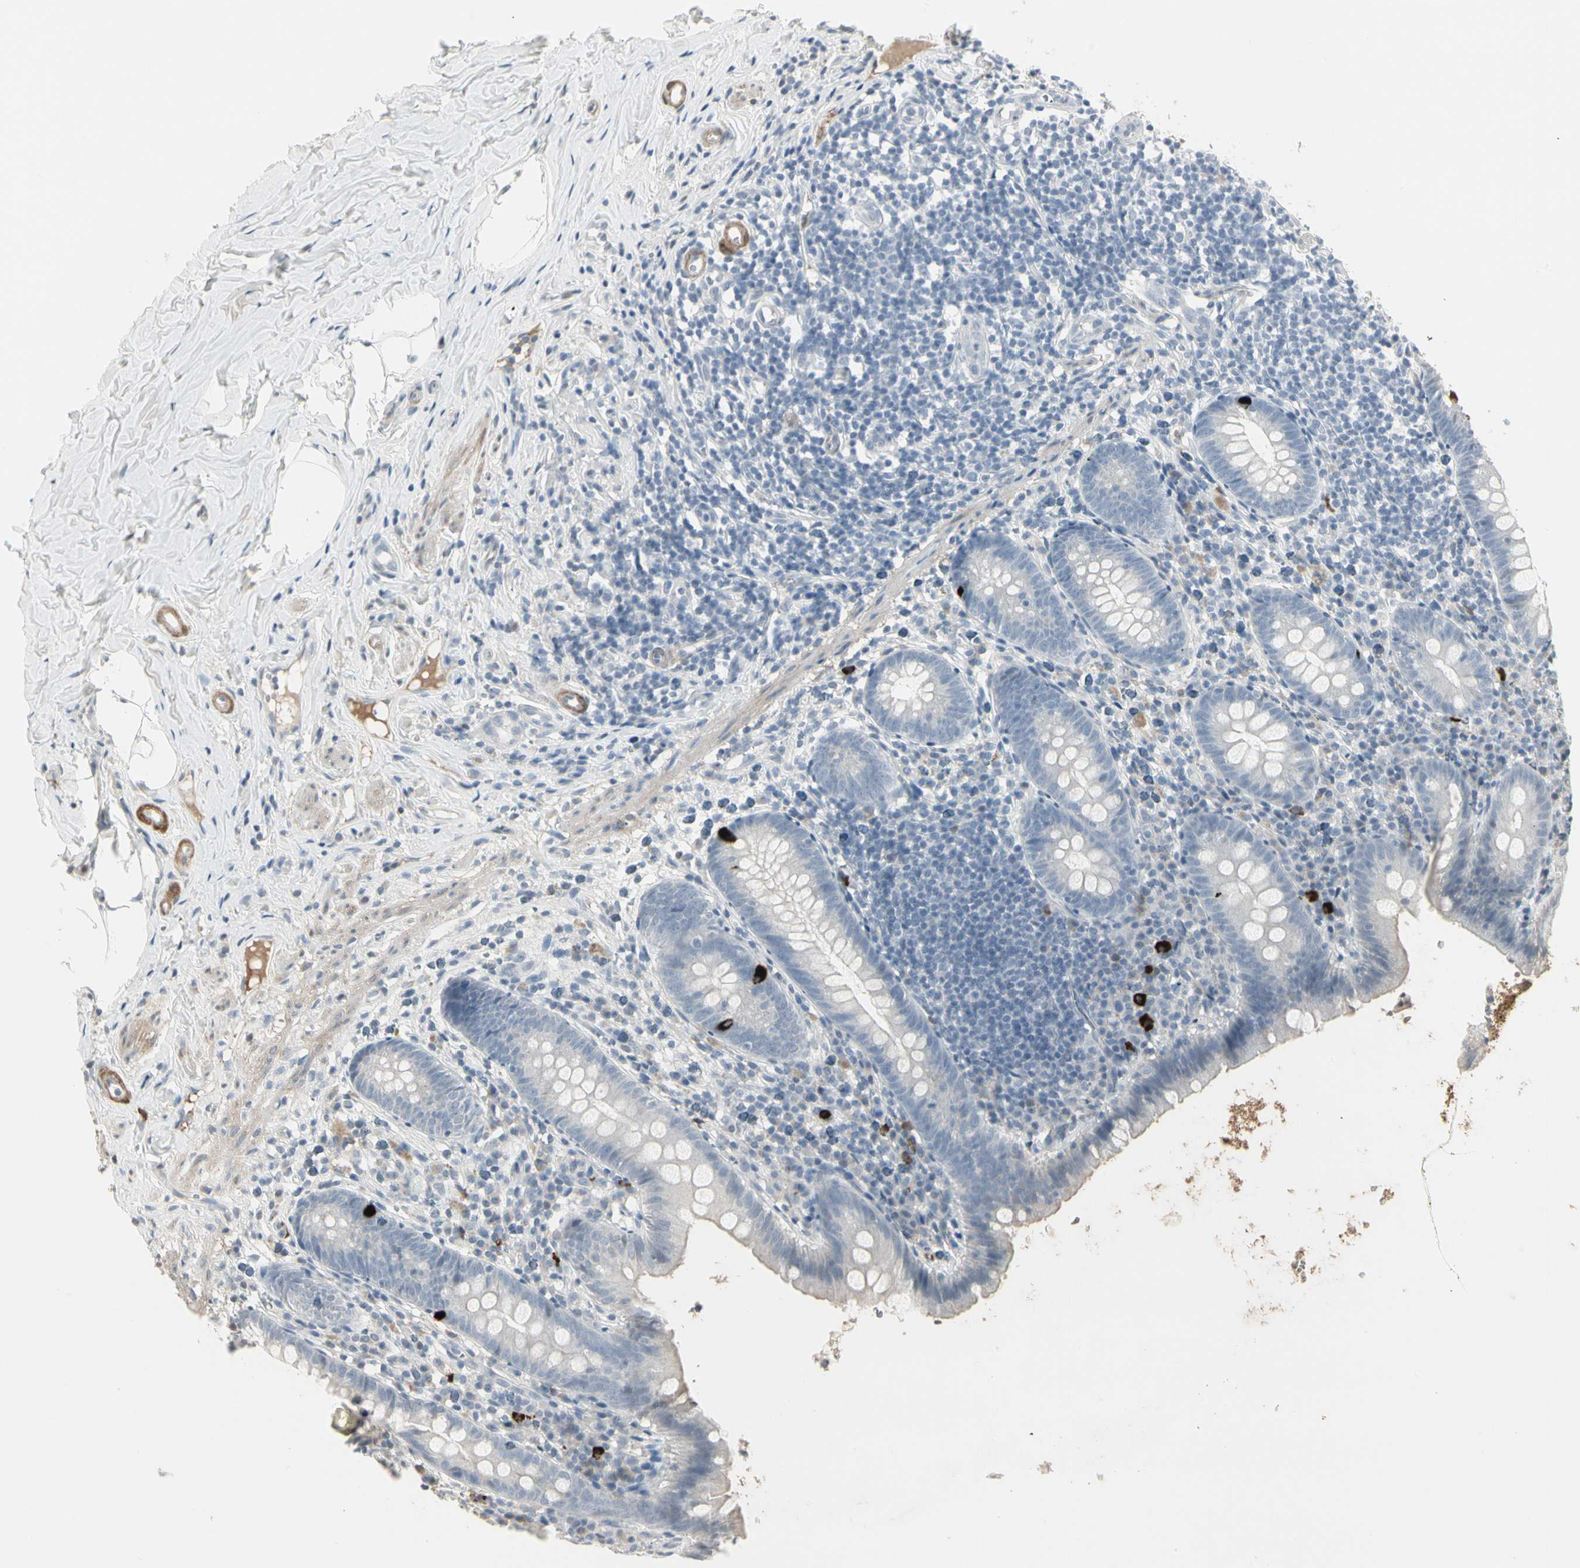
{"staining": {"intensity": "strong", "quantity": "<25%", "location": "cytoplasmic/membranous"}, "tissue": "appendix", "cell_type": "Glandular cells", "image_type": "normal", "snomed": [{"axis": "morphology", "description": "Normal tissue, NOS"}, {"axis": "topography", "description": "Appendix"}], "caption": "Immunohistochemical staining of benign human appendix demonstrates medium levels of strong cytoplasmic/membranous expression in about <25% of glandular cells. The staining was performed using DAB to visualize the protein expression in brown, while the nuclei were stained in blue with hematoxylin (Magnification: 20x).", "gene": "DMPK", "patient": {"sex": "male", "age": 52}}